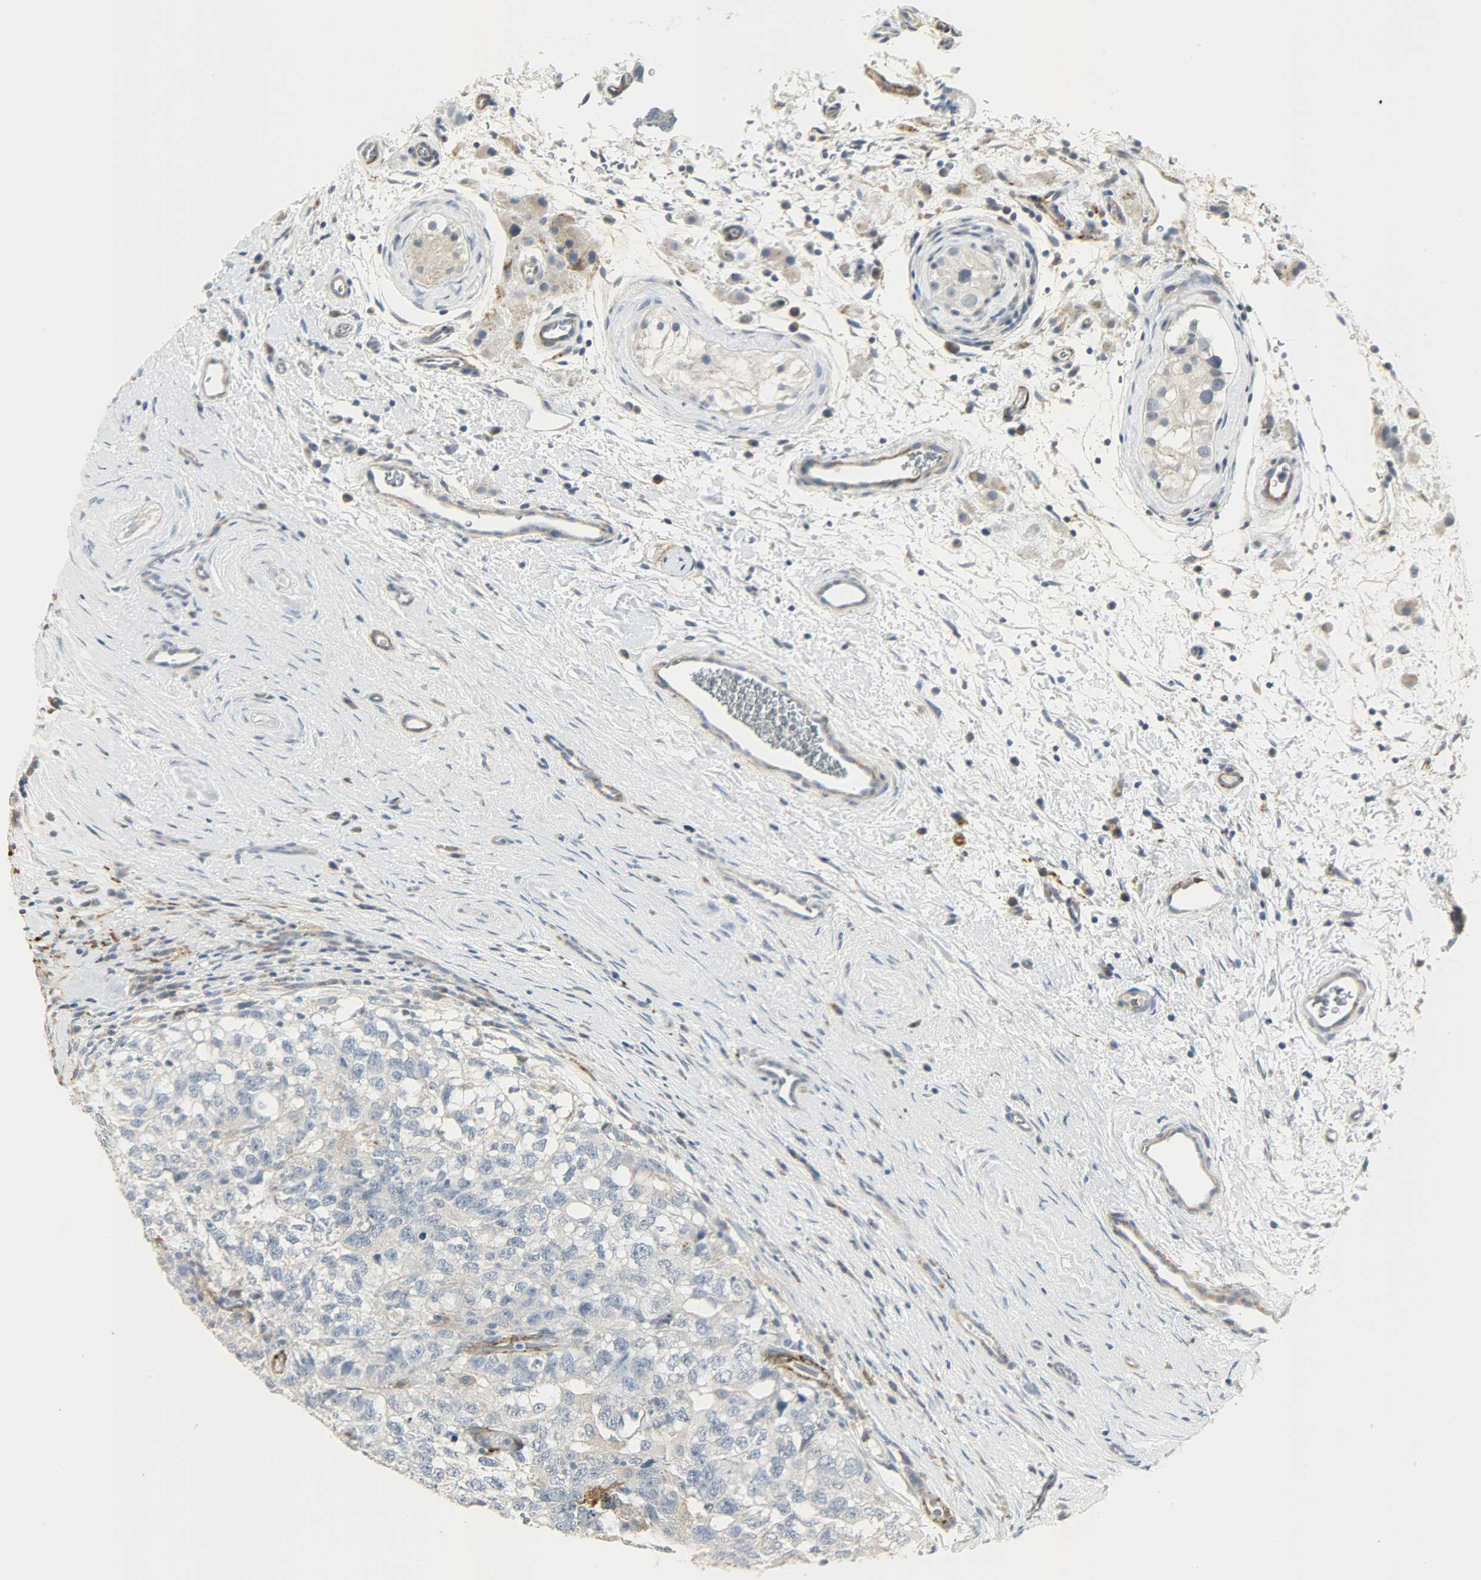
{"staining": {"intensity": "negative", "quantity": "none", "location": "none"}, "tissue": "testis cancer", "cell_type": "Tumor cells", "image_type": "cancer", "snomed": [{"axis": "morphology", "description": "Carcinoma, Embryonal, NOS"}, {"axis": "topography", "description": "Testis"}], "caption": "High magnification brightfield microscopy of testis cancer (embryonal carcinoma) stained with DAB (3,3'-diaminobenzidine) (brown) and counterstained with hematoxylin (blue): tumor cells show no significant positivity.", "gene": "ENPEP", "patient": {"sex": "male", "age": 21}}